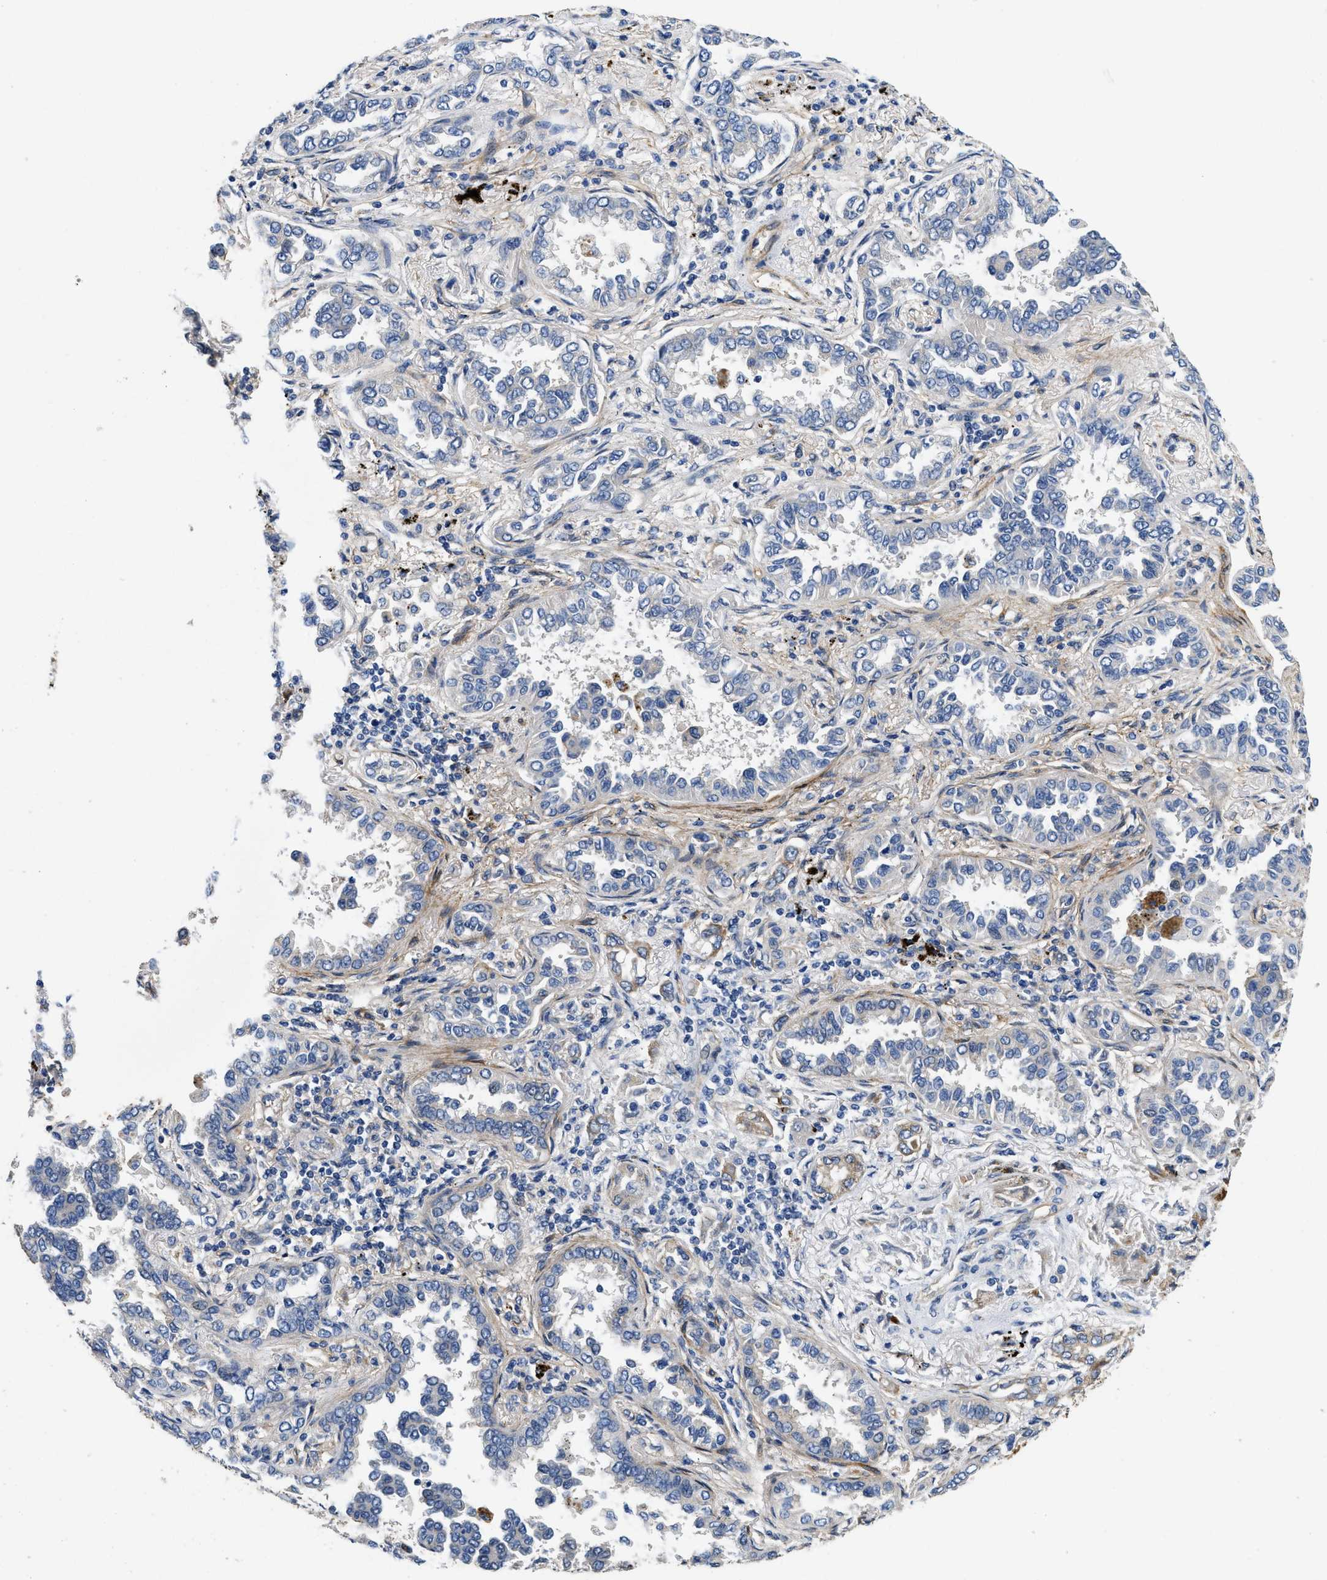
{"staining": {"intensity": "negative", "quantity": "none", "location": "none"}, "tissue": "lung cancer", "cell_type": "Tumor cells", "image_type": "cancer", "snomed": [{"axis": "morphology", "description": "Normal tissue, NOS"}, {"axis": "morphology", "description": "Adenocarcinoma, NOS"}, {"axis": "topography", "description": "Lung"}], "caption": "IHC image of neoplastic tissue: human lung cancer (adenocarcinoma) stained with DAB exhibits no significant protein staining in tumor cells.", "gene": "RAPH1", "patient": {"sex": "male", "age": 59}}